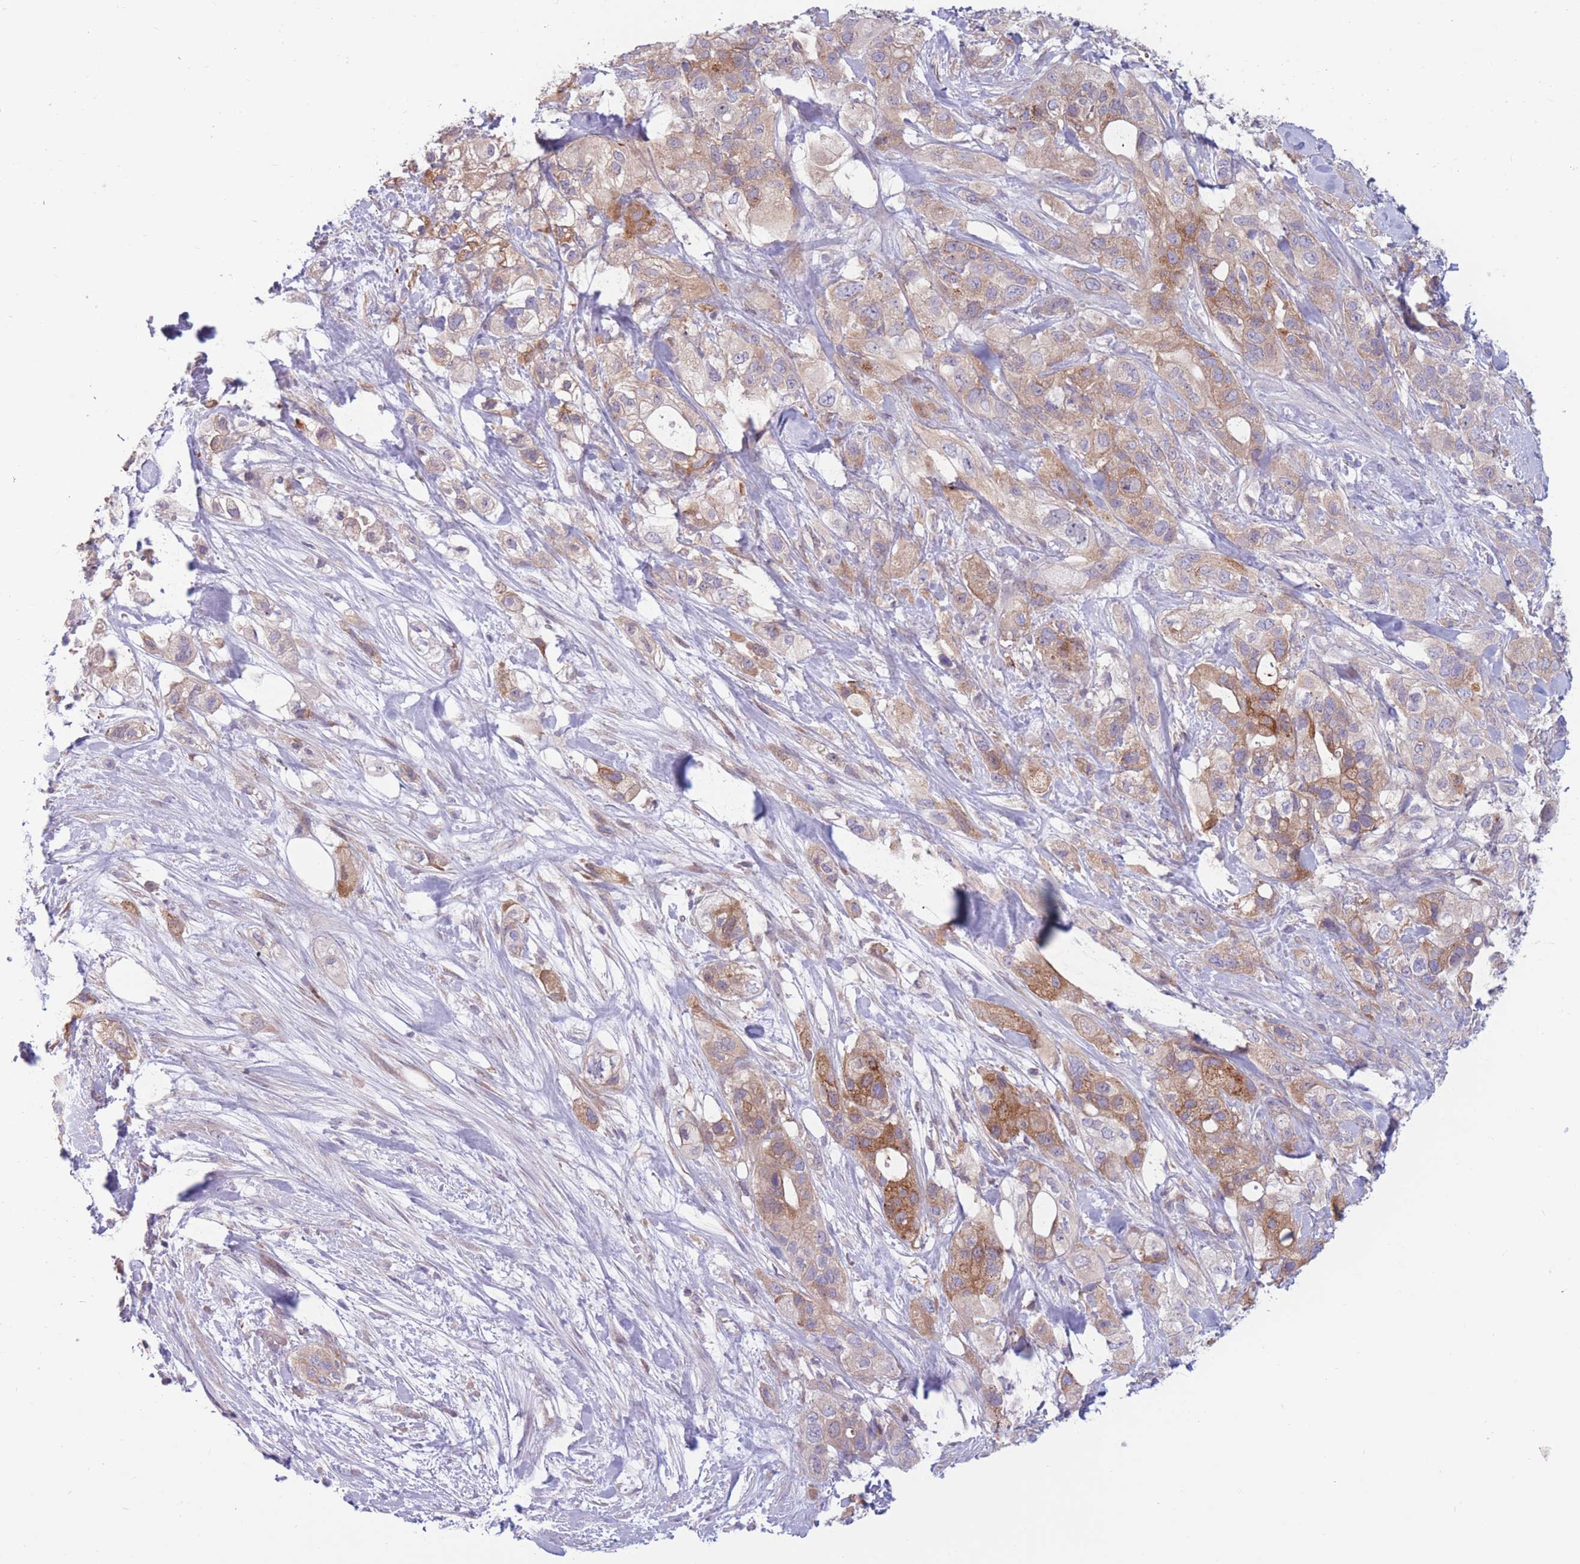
{"staining": {"intensity": "moderate", "quantity": ">75%", "location": "cytoplasmic/membranous"}, "tissue": "pancreatic cancer", "cell_type": "Tumor cells", "image_type": "cancer", "snomed": [{"axis": "morphology", "description": "Adenocarcinoma, NOS"}, {"axis": "topography", "description": "Pancreas"}], "caption": "About >75% of tumor cells in human pancreatic adenocarcinoma exhibit moderate cytoplasmic/membranous protein staining as visualized by brown immunohistochemical staining.", "gene": "PDE4A", "patient": {"sex": "male", "age": 44}}